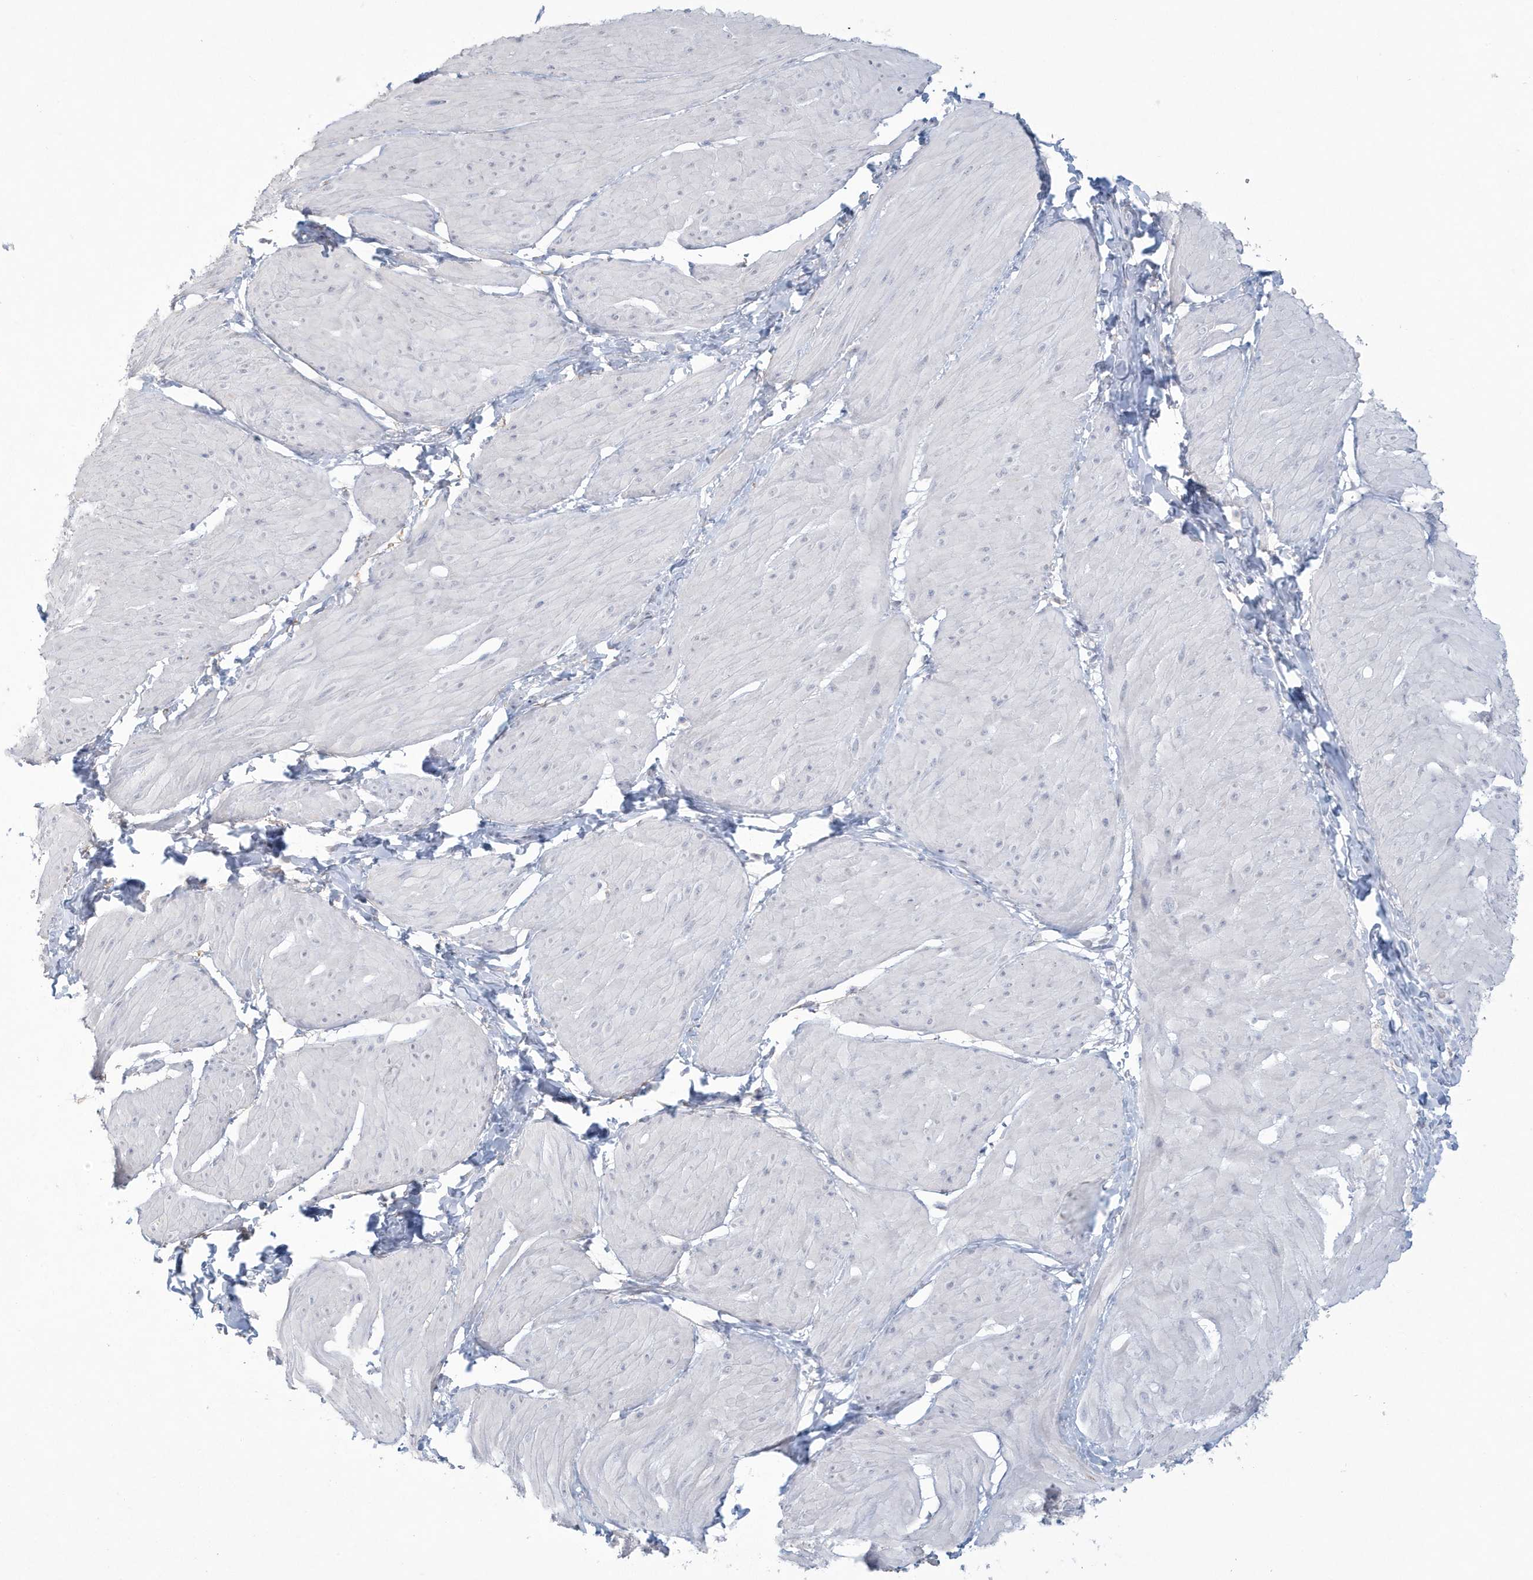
{"staining": {"intensity": "negative", "quantity": "none", "location": "none"}, "tissue": "smooth muscle", "cell_type": "Smooth muscle cells", "image_type": "normal", "snomed": [{"axis": "morphology", "description": "Urothelial carcinoma, High grade"}, {"axis": "topography", "description": "Urinary bladder"}], "caption": "High power microscopy micrograph of an immunohistochemistry (IHC) photomicrograph of benign smooth muscle, revealing no significant staining in smooth muscle cells.", "gene": "HERC6", "patient": {"sex": "male", "age": 46}}